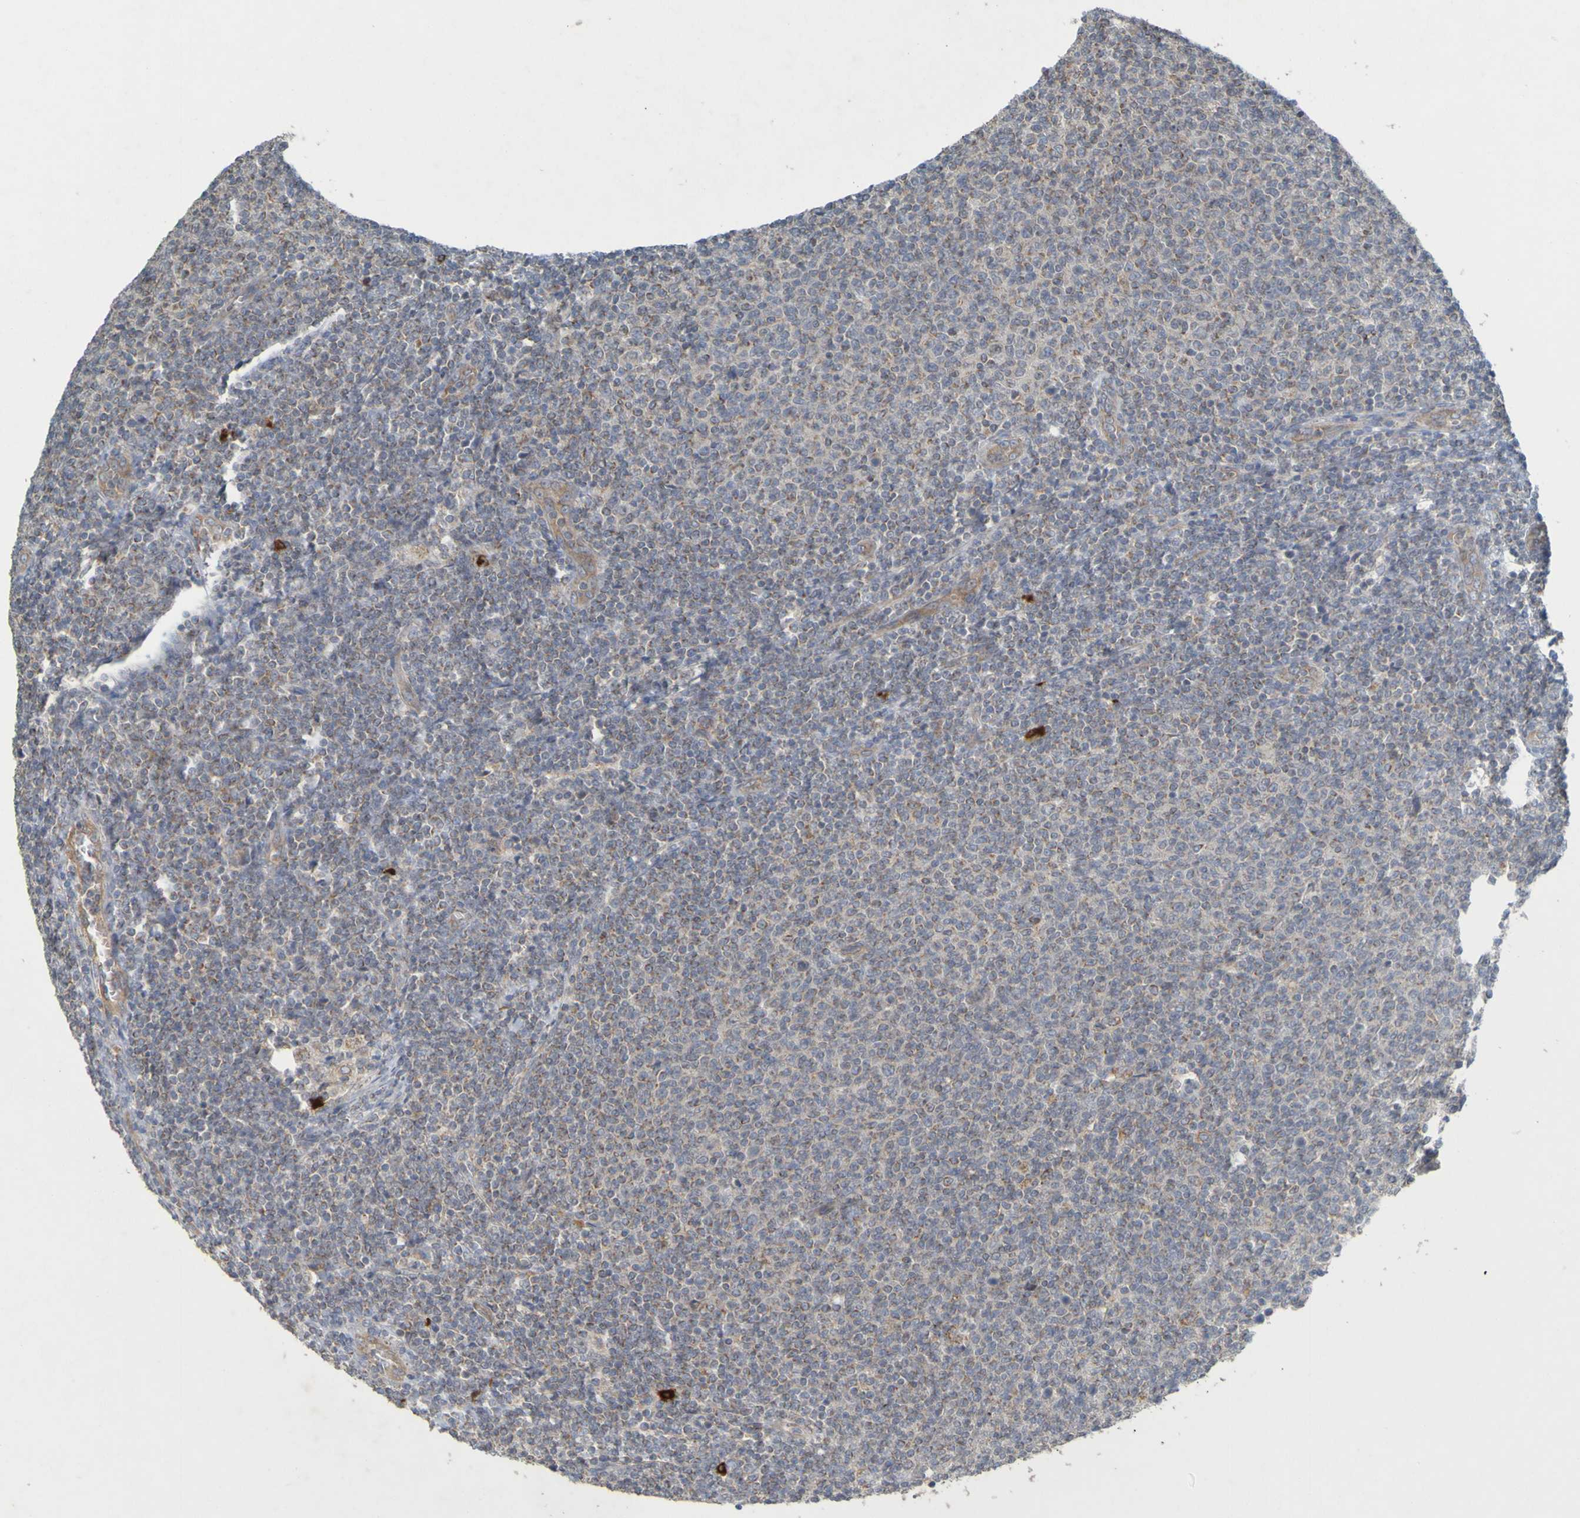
{"staining": {"intensity": "weak", "quantity": ">75%", "location": "cytoplasmic/membranous"}, "tissue": "lymphoma", "cell_type": "Tumor cells", "image_type": "cancer", "snomed": [{"axis": "morphology", "description": "Malignant lymphoma, non-Hodgkin's type, Low grade"}, {"axis": "topography", "description": "Lymph node"}], "caption": "Immunohistochemical staining of low-grade malignant lymphoma, non-Hodgkin's type exhibits weak cytoplasmic/membranous protein expression in about >75% of tumor cells. The staining was performed using DAB, with brown indicating positive protein expression. Nuclei are stained blue with hematoxylin.", "gene": "B3GAT2", "patient": {"sex": "male", "age": 66}}